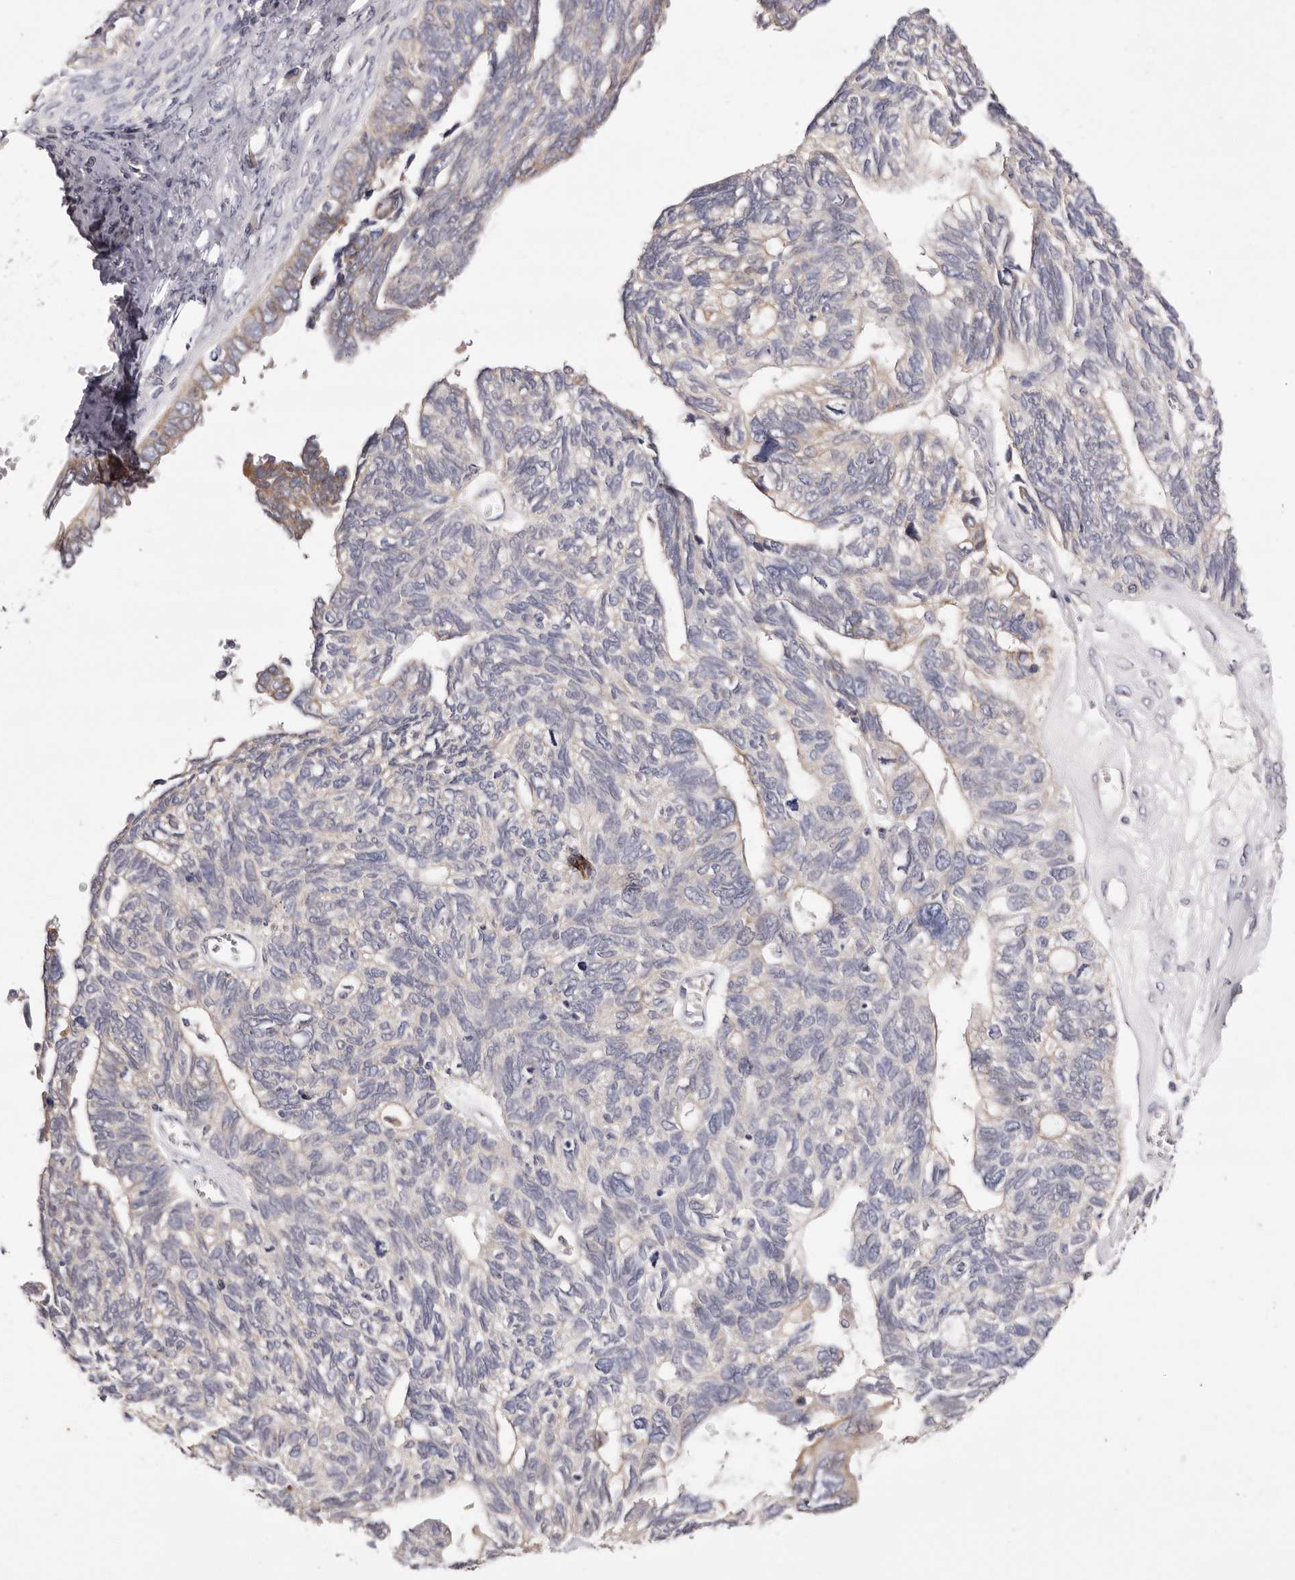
{"staining": {"intensity": "negative", "quantity": "none", "location": "none"}, "tissue": "ovarian cancer", "cell_type": "Tumor cells", "image_type": "cancer", "snomed": [{"axis": "morphology", "description": "Cystadenocarcinoma, serous, NOS"}, {"axis": "topography", "description": "Ovary"}], "caption": "Ovarian cancer (serous cystadenocarcinoma) stained for a protein using immunohistochemistry exhibits no expression tumor cells.", "gene": "STK16", "patient": {"sex": "female", "age": 79}}